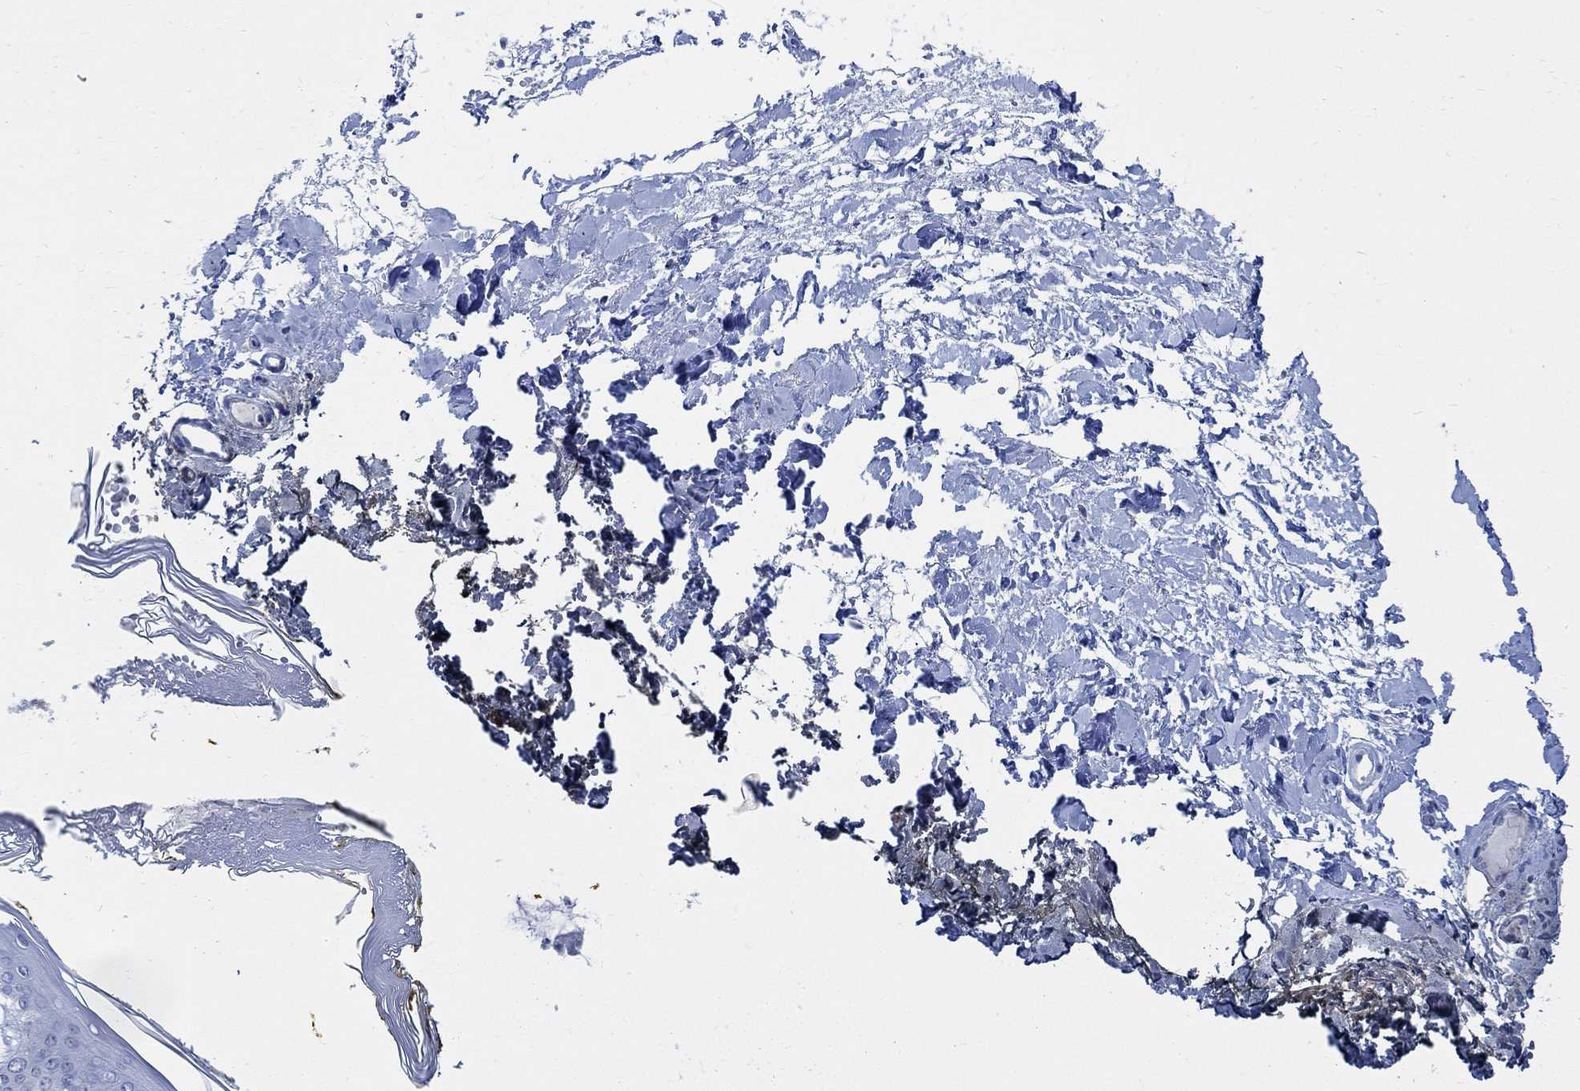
{"staining": {"intensity": "negative", "quantity": "none", "location": "none"}, "tissue": "skin", "cell_type": "Fibroblasts", "image_type": "normal", "snomed": [{"axis": "morphology", "description": "Normal tissue, NOS"}, {"axis": "topography", "description": "Skin"}], "caption": "Immunohistochemistry (IHC) histopathology image of benign skin stained for a protein (brown), which exhibits no staining in fibroblasts. Brightfield microscopy of immunohistochemistry (IHC) stained with DAB (3,3'-diaminobenzidine) (brown) and hematoxylin (blue), captured at high magnification.", "gene": "CAMK2N1", "patient": {"sex": "female", "age": 34}}